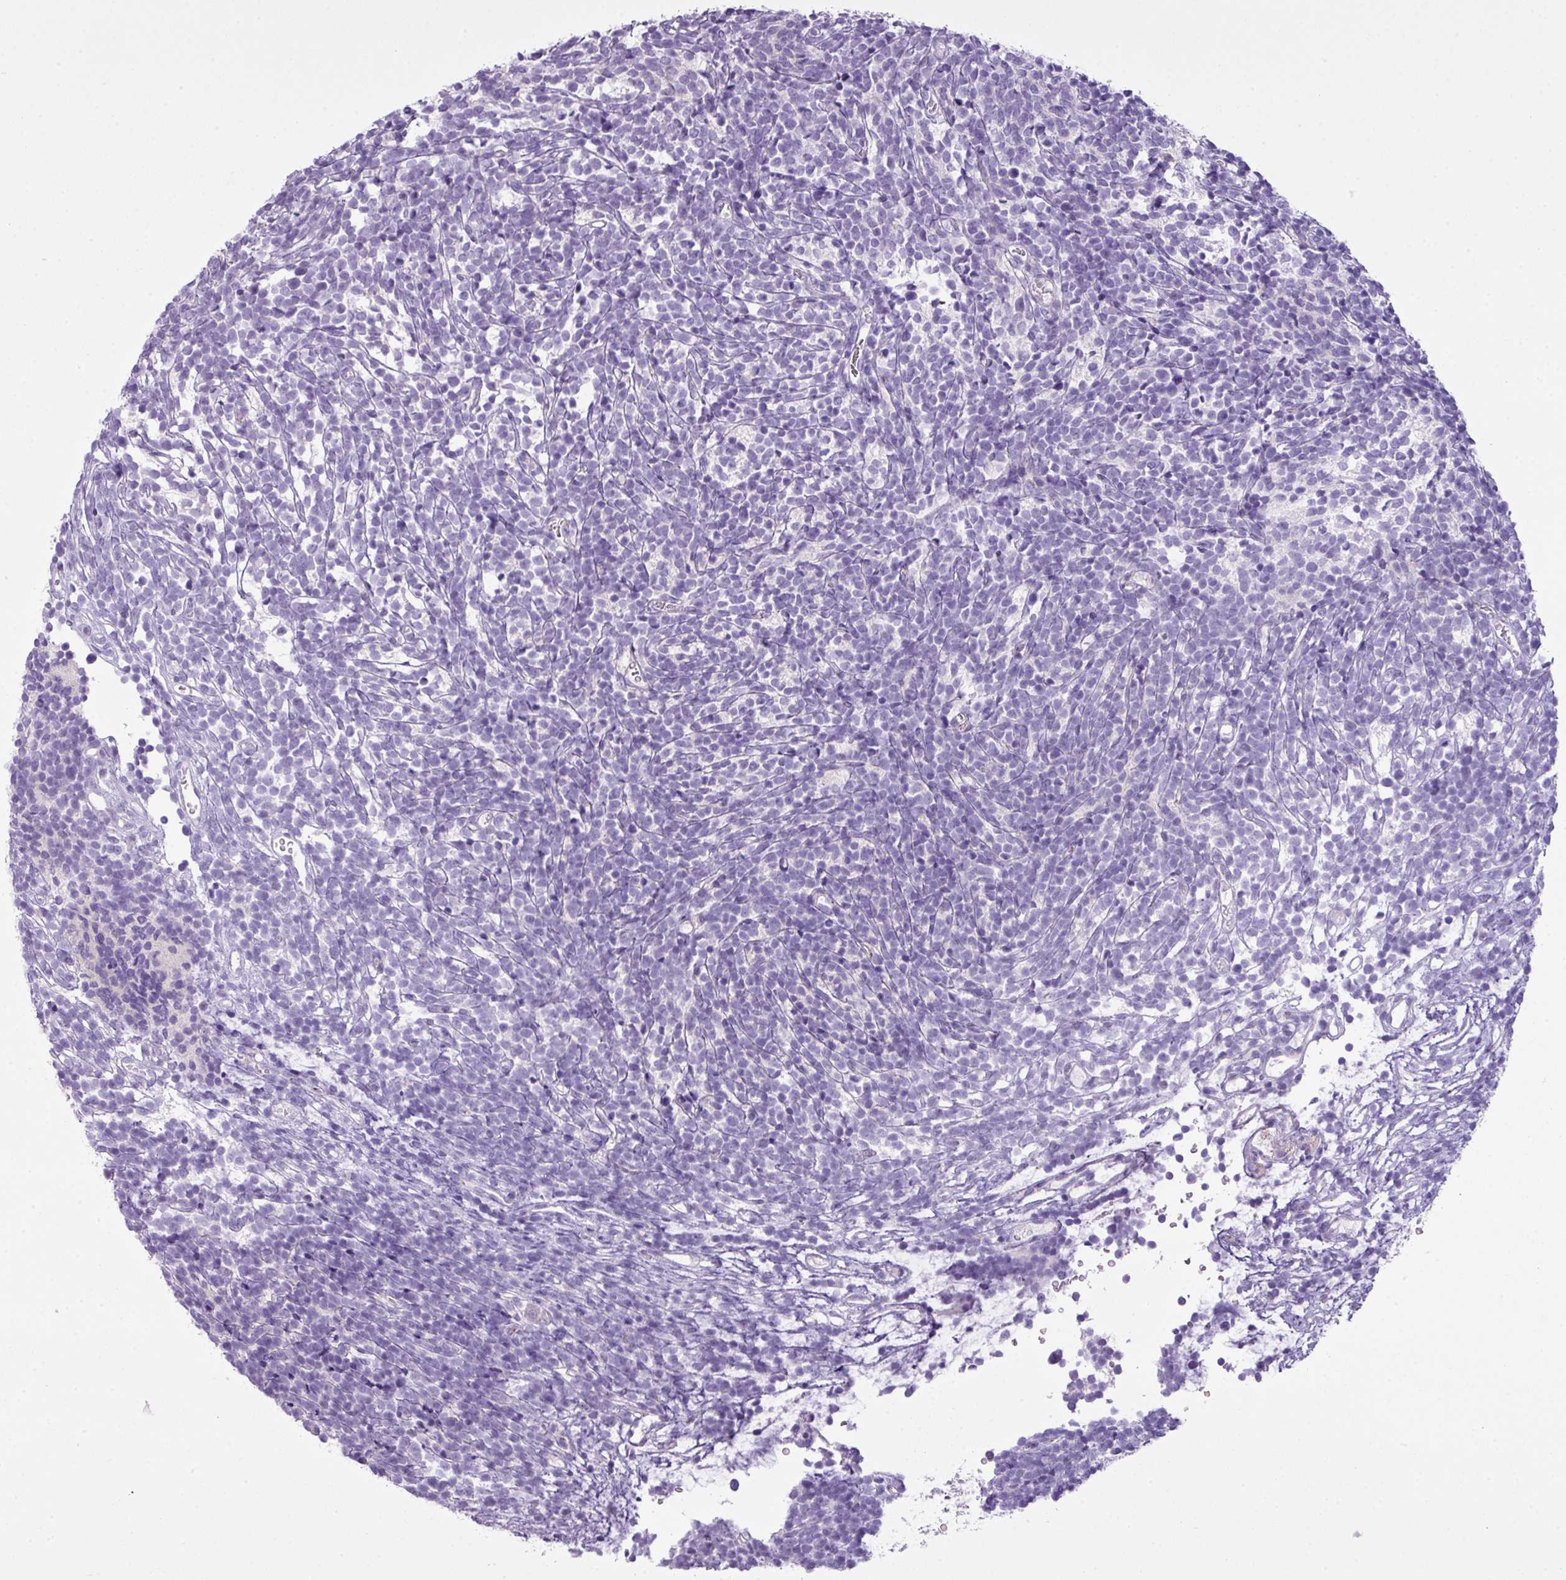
{"staining": {"intensity": "negative", "quantity": "none", "location": "none"}, "tissue": "glioma", "cell_type": "Tumor cells", "image_type": "cancer", "snomed": [{"axis": "morphology", "description": "Glioma, malignant, Low grade"}, {"axis": "topography", "description": "Brain"}], "caption": "Malignant glioma (low-grade) was stained to show a protein in brown. There is no significant expression in tumor cells.", "gene": "FAM43A", "patient": {"sex": "female", "age": 1}}